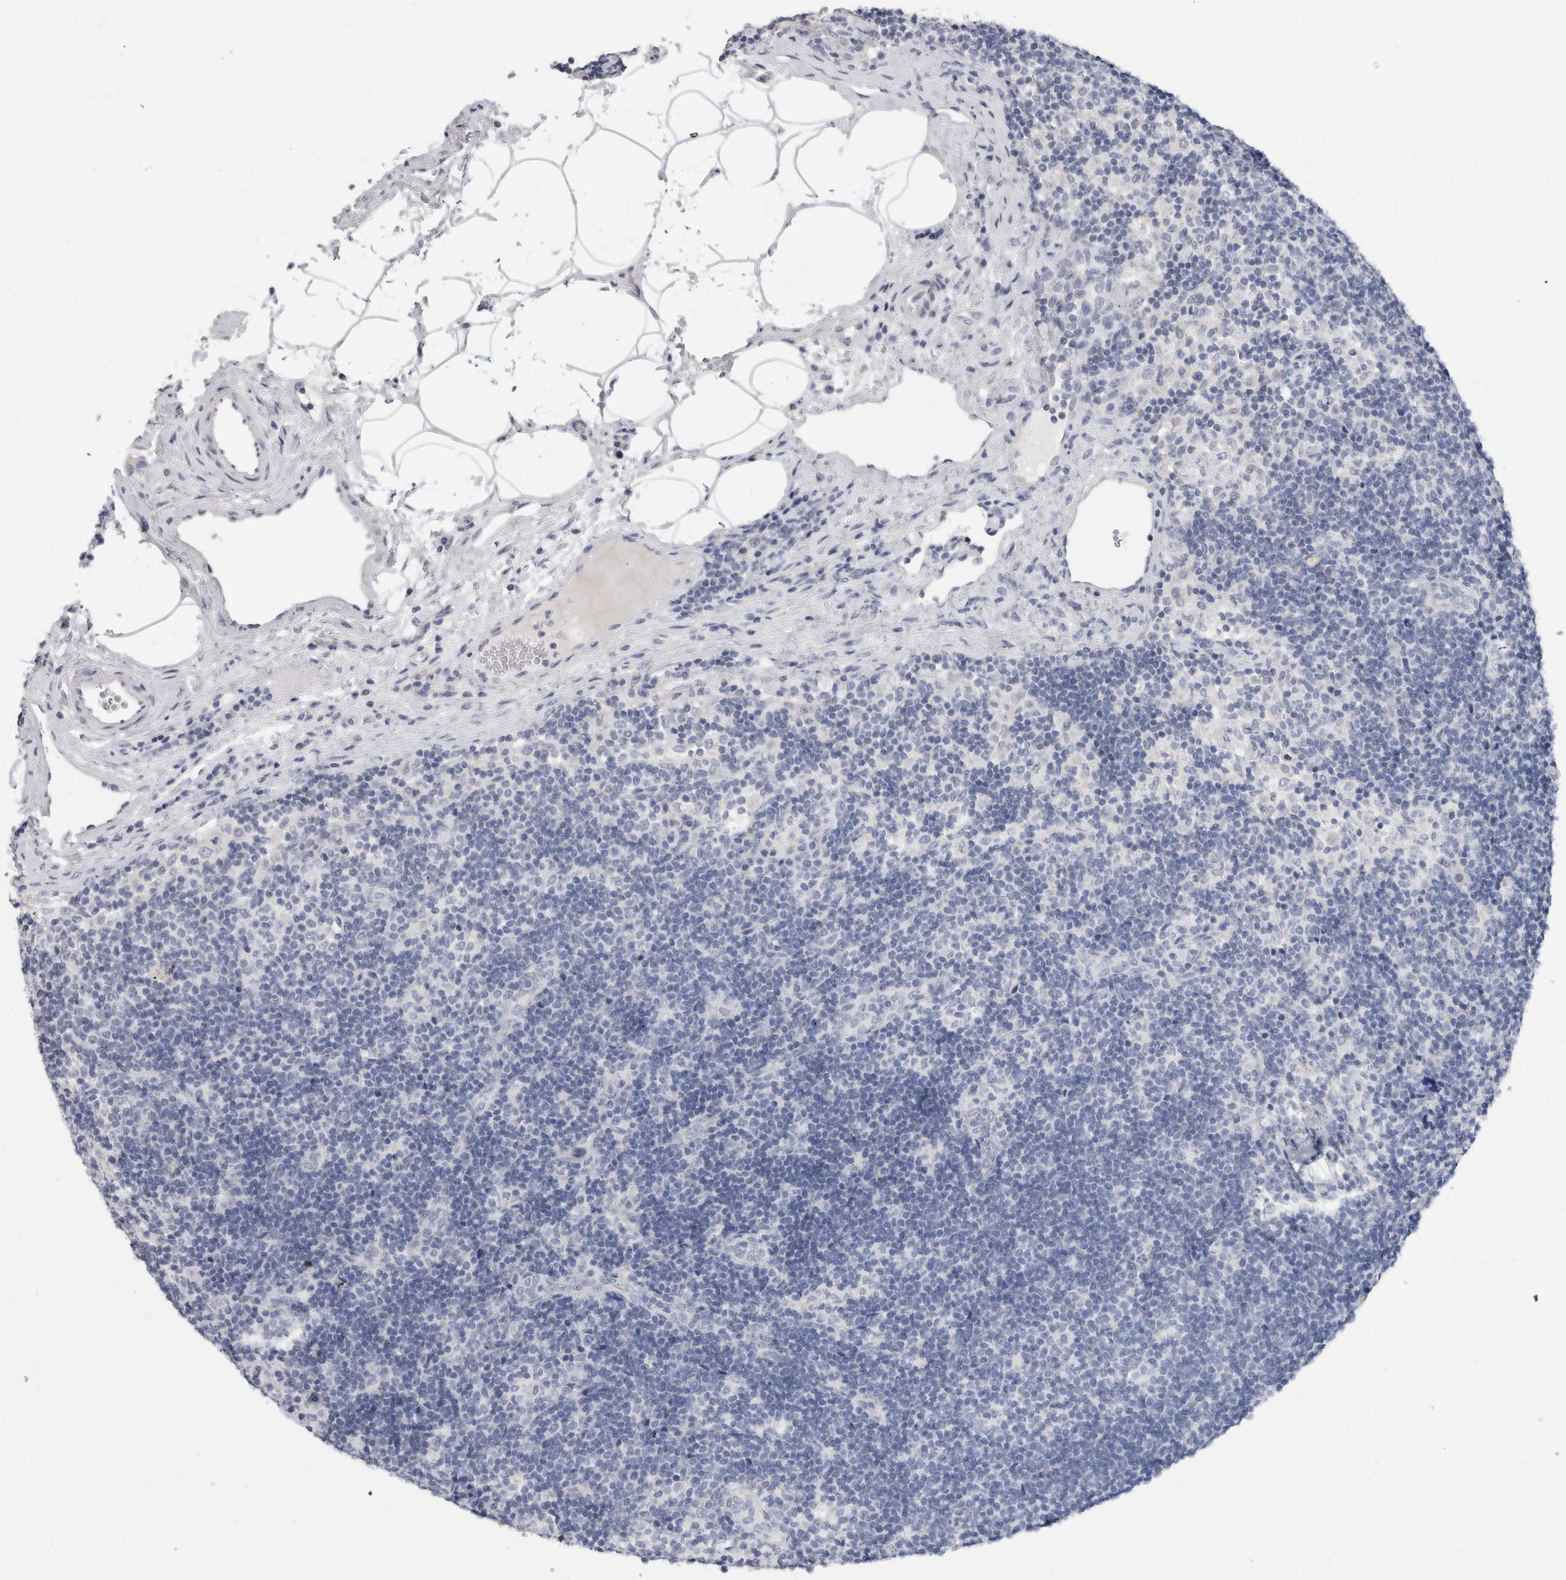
{"staining": {"intensity": "negative", "quantity": "none", "location": "none"}, "tissue": "lymph node", "cell_type": "Germinal center cells", "image_type": "normal", "snomed": [{"axis": "morphology", "description": "Normal tissue, NOS"}, {"axis": "topography", "description": "Lymph node"}], "caption": "Germinal center cells show no significant protein staining in benign lymph node. The staining is performed using DAB brown chromogen with nuclei counter-stained in using hematoxylin.", "gene": "BCAN", "patient": {"sex": "female", "age": 22}}